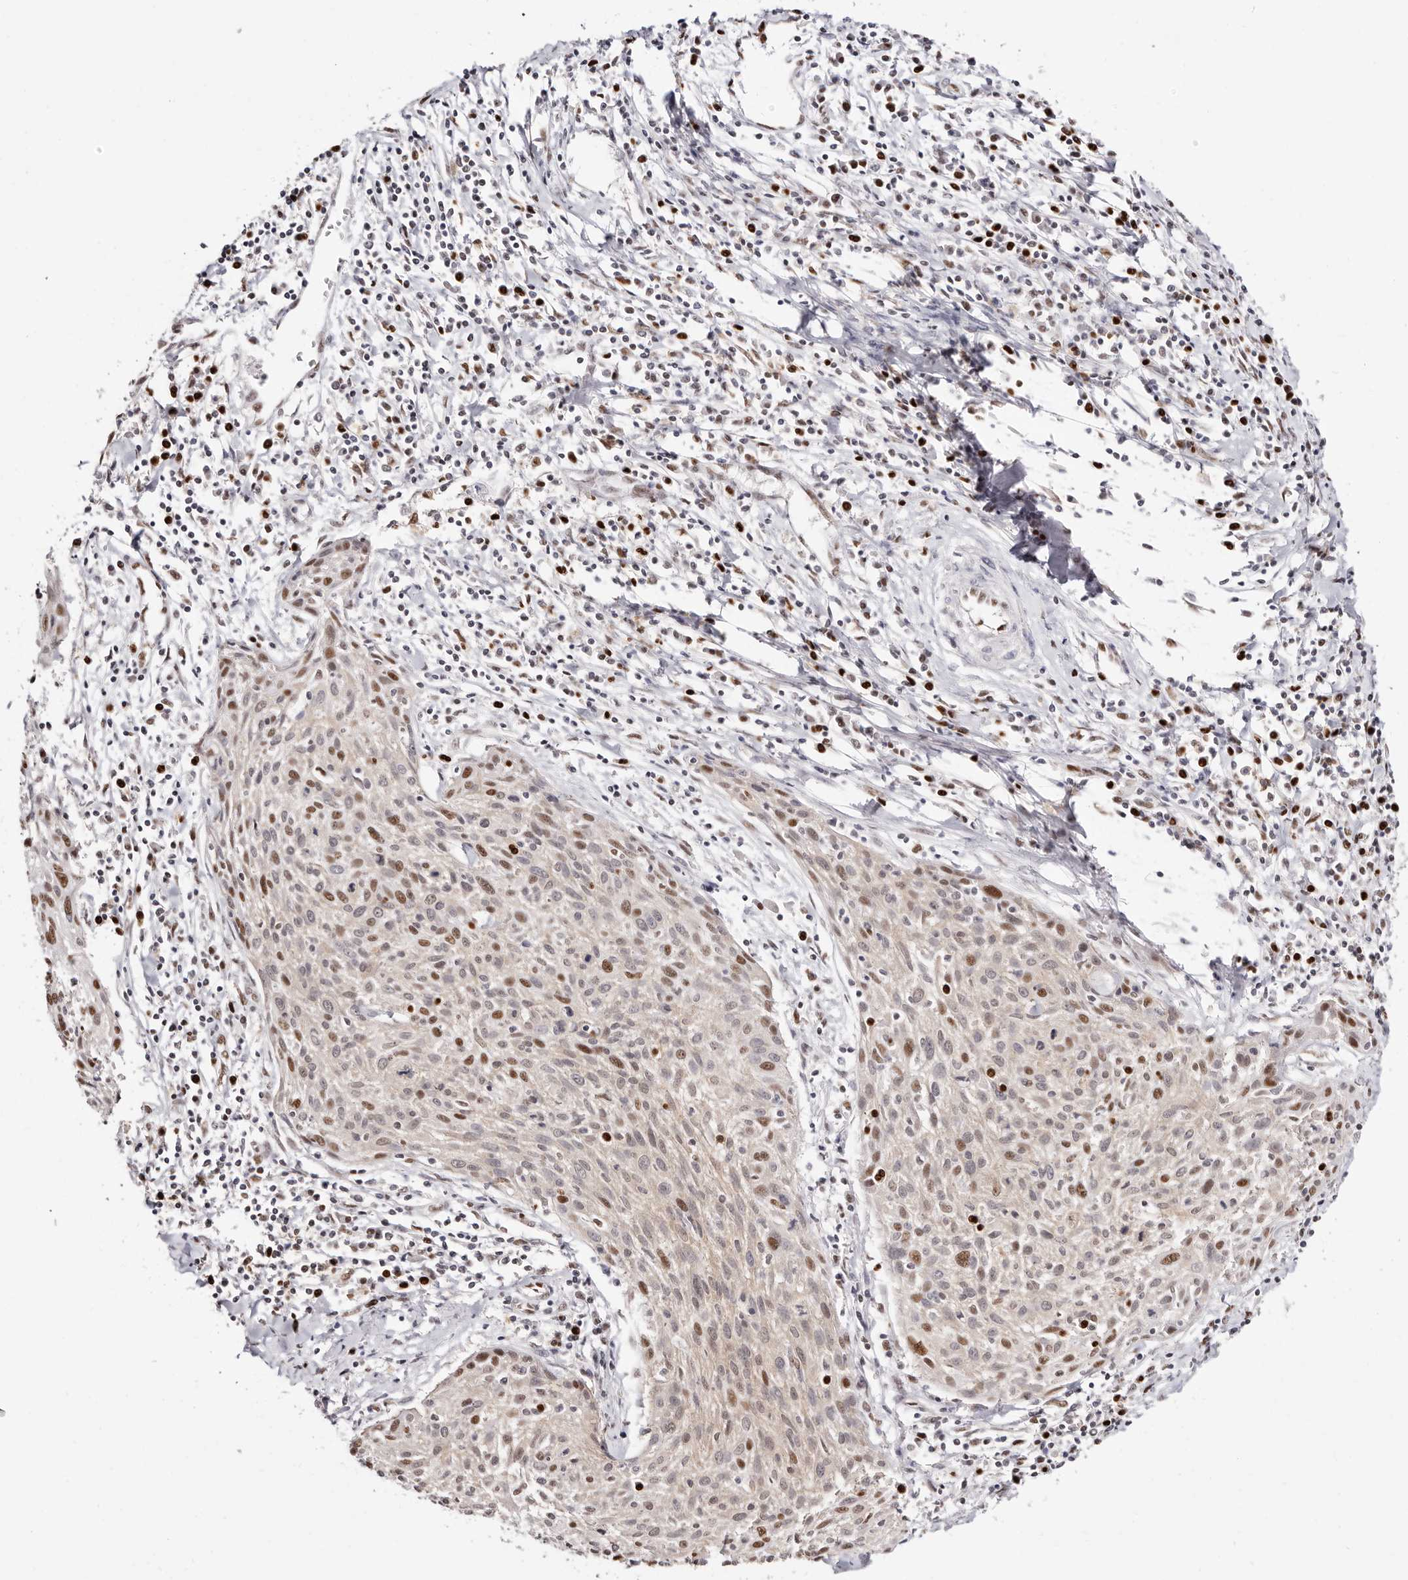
{"staining": {"intensity": "moderate", "quantity": "25%-75%", "location": "nuclear"}, "tissue": "cervical cancer", "cell_type": "Tumor cells", "image_type": "cancer", "snomed": [{"axis": "morphology", "description": "Squamous cell carcinoma, NOS"}, {"axis": "topography", "description": "Cervix"}], "caption": "Cervical squamous cell carcinoma stained for a protein (brown) exhibits moderate nuclear positive expression in approximately 25%-75% of tumor cells.", "gene": "TKT", "patient": {"sex": "female", "age": 51}}